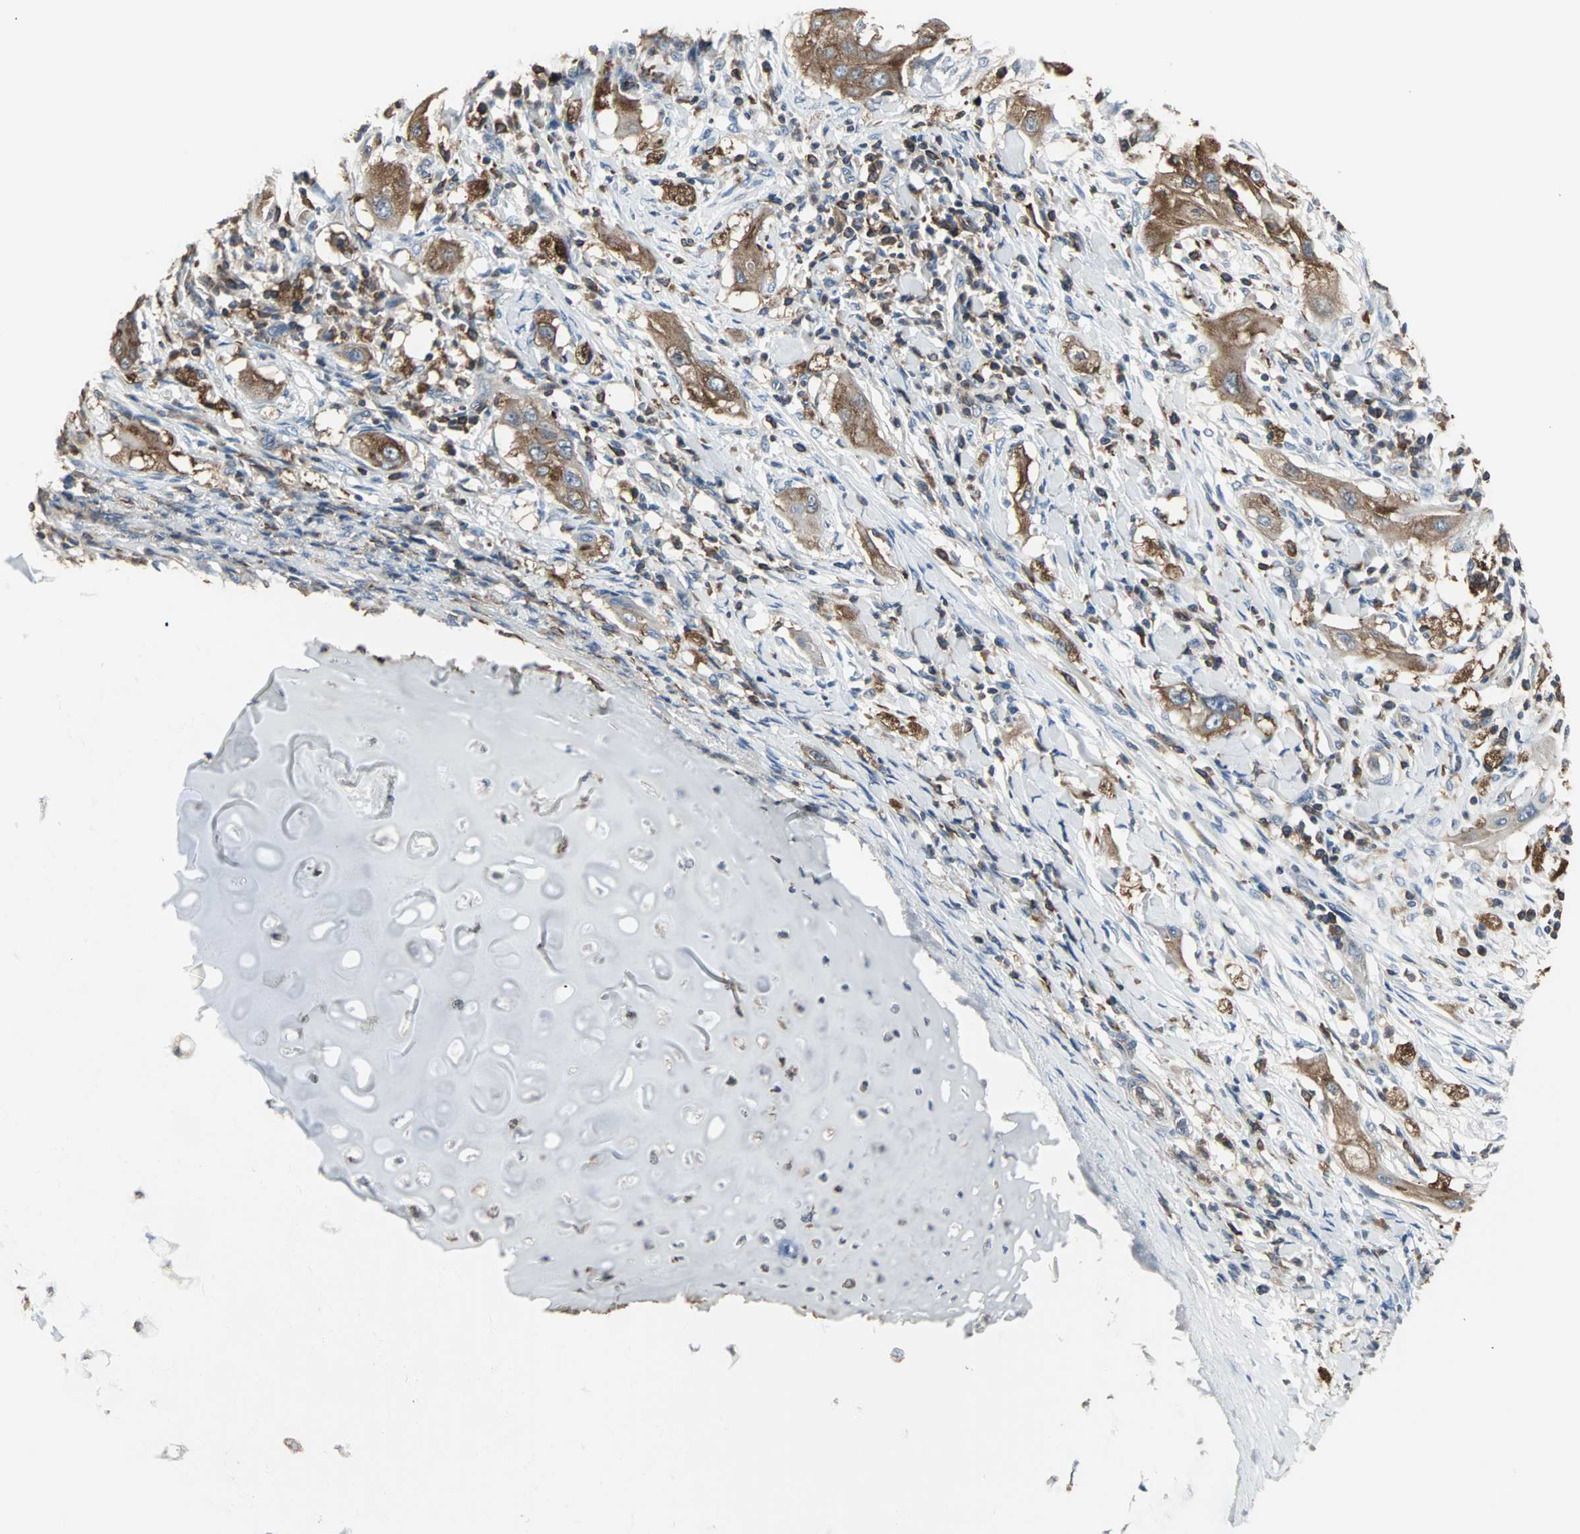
{"staining": {"intensity": "strong", "quantity": ">75%", "location": "cytoplasmic/membranous"}, "tissue": "lung cancer", "cell_type": "Tumor cells", "image_type": "cancer", "snomed": [{"axis": "morphology", "description": "Squamous cell carcinoma, NOS"}, {"axis": "topography", "description": "Lung"}], "caption": "Strong cytoplasmic/membranous positivity for a protein is identified in about >75% of tumor cells of lung cancer (squamous cell carcinoma) using immunohistochemistry.", "gene": "LRRFIP1", "patient": {"sex": "female", "age": 47}}